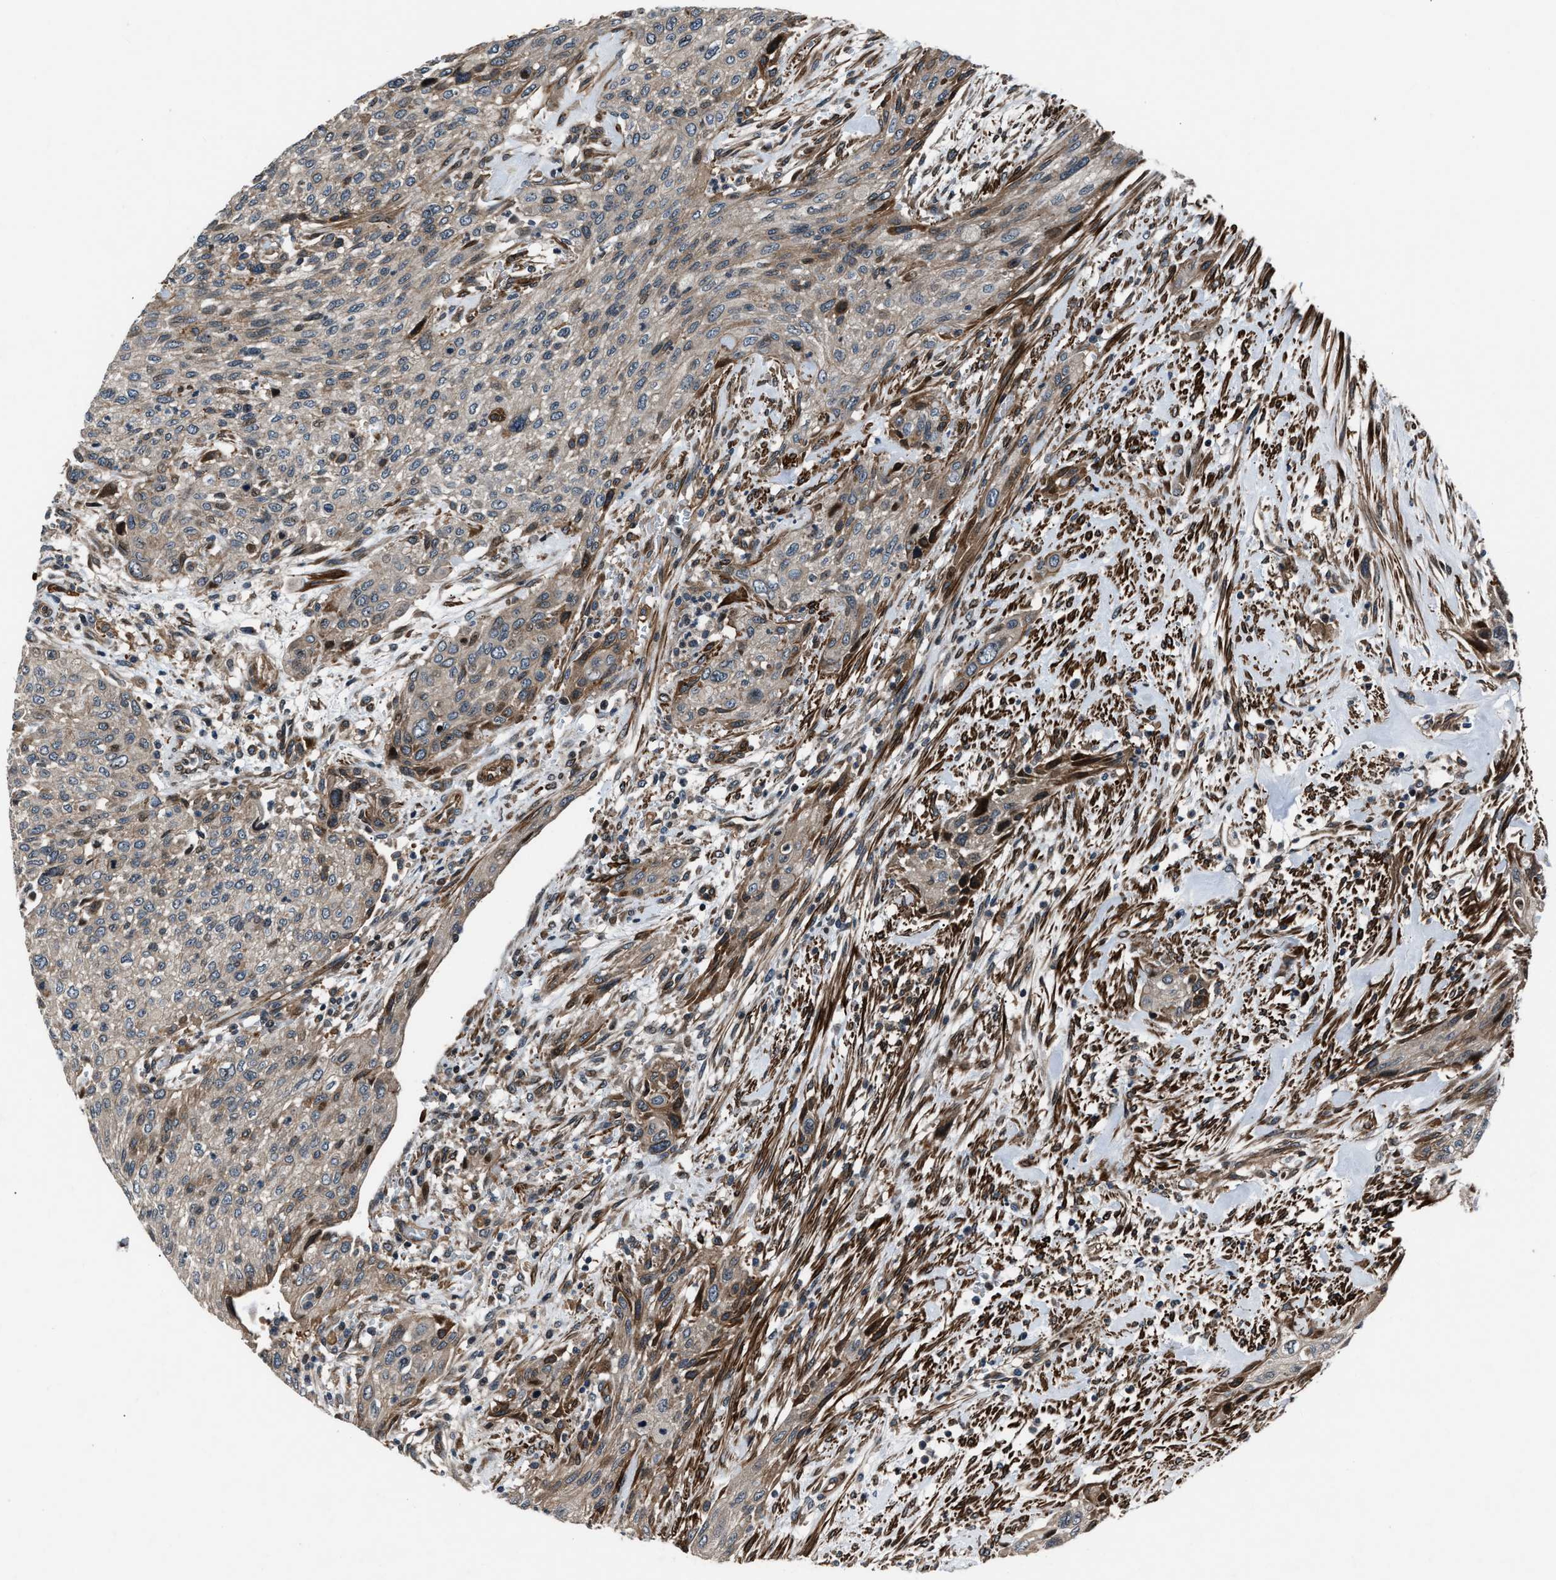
{"staining": {"intensity": "moderate", "quantity": "<25%", "location": "cytoplasmic/membranous"}, "tissue": "urothelial cancer", "cell_type": "Tumor cells", "image_type": "cancer", "snomed": [{"axis": "morphology", "description": "Urothelial carcinoma, Low grade"}, {"axis": "morphology", "description": "Urothelial carcinoma, High grade"}, {"axis": "topography", "description": "Urinary bladder"}], "caption": "Urothelial carcinoma (high-grade) stained with a brown dye reveals moderate cytoplasmic/membranous positive positivity in approximately <25% of tumor cells.", "gene": "DYNC2I1", "patient": {"sex": "male", "age": 35}}